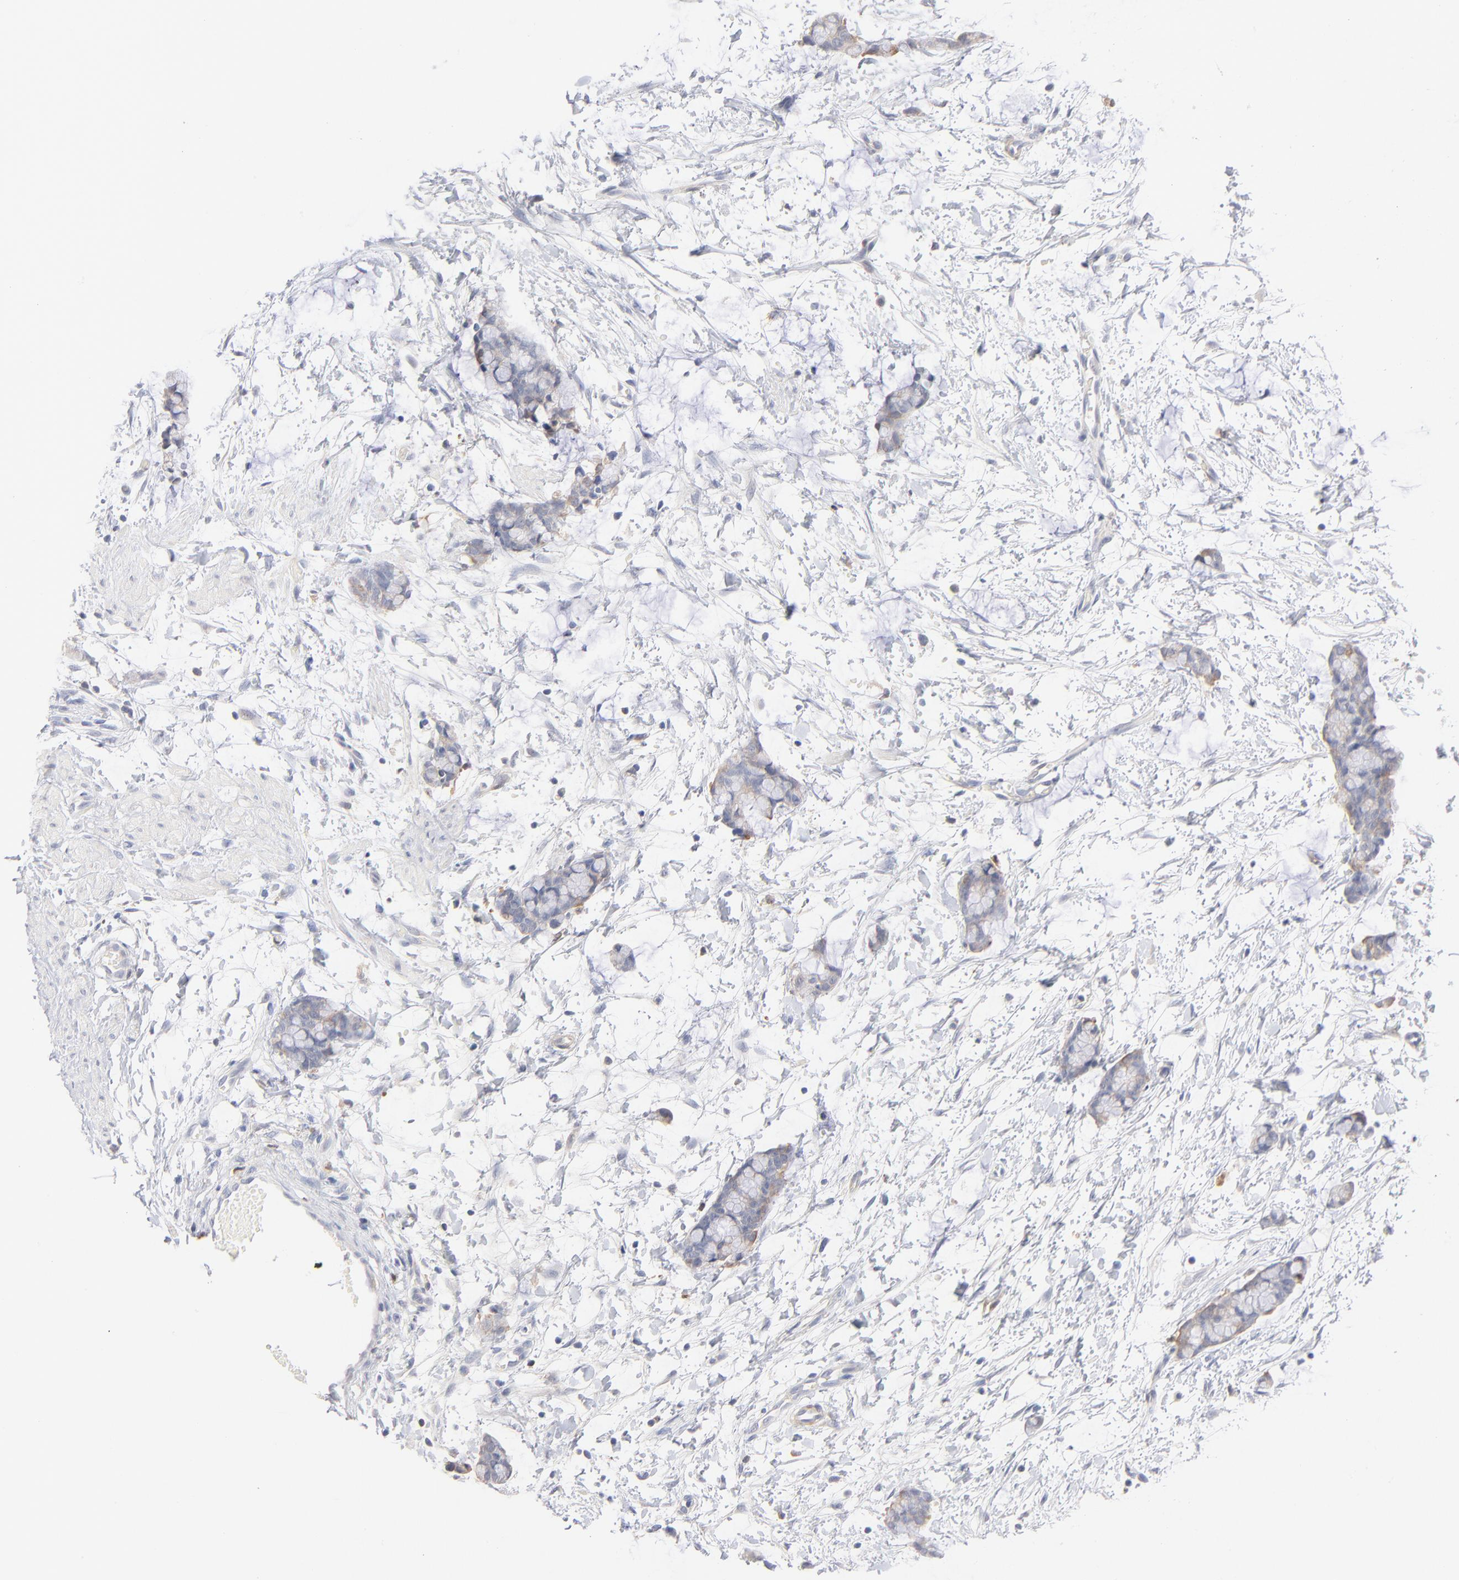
{"staining": {"intensity": "weak", "quantity": "<25%", "location": "cytoplasmic/membranous"}, "tissue": "colorectal cancer", "cell_type": "Tumor cells", "image_type": "cancer", "snomed": [{"axis": "morphology", "description": "Adenocarcinoma, NOS"}, {"axis": "topography", "description": "Colon"}], "caption": "This is an immunohistochemistry (IHC) photomicrograph of human colorectal cancer. There is no expression in tumor cells.", "gene": "F12", "patient": {"sex": "male", "age": 14}}